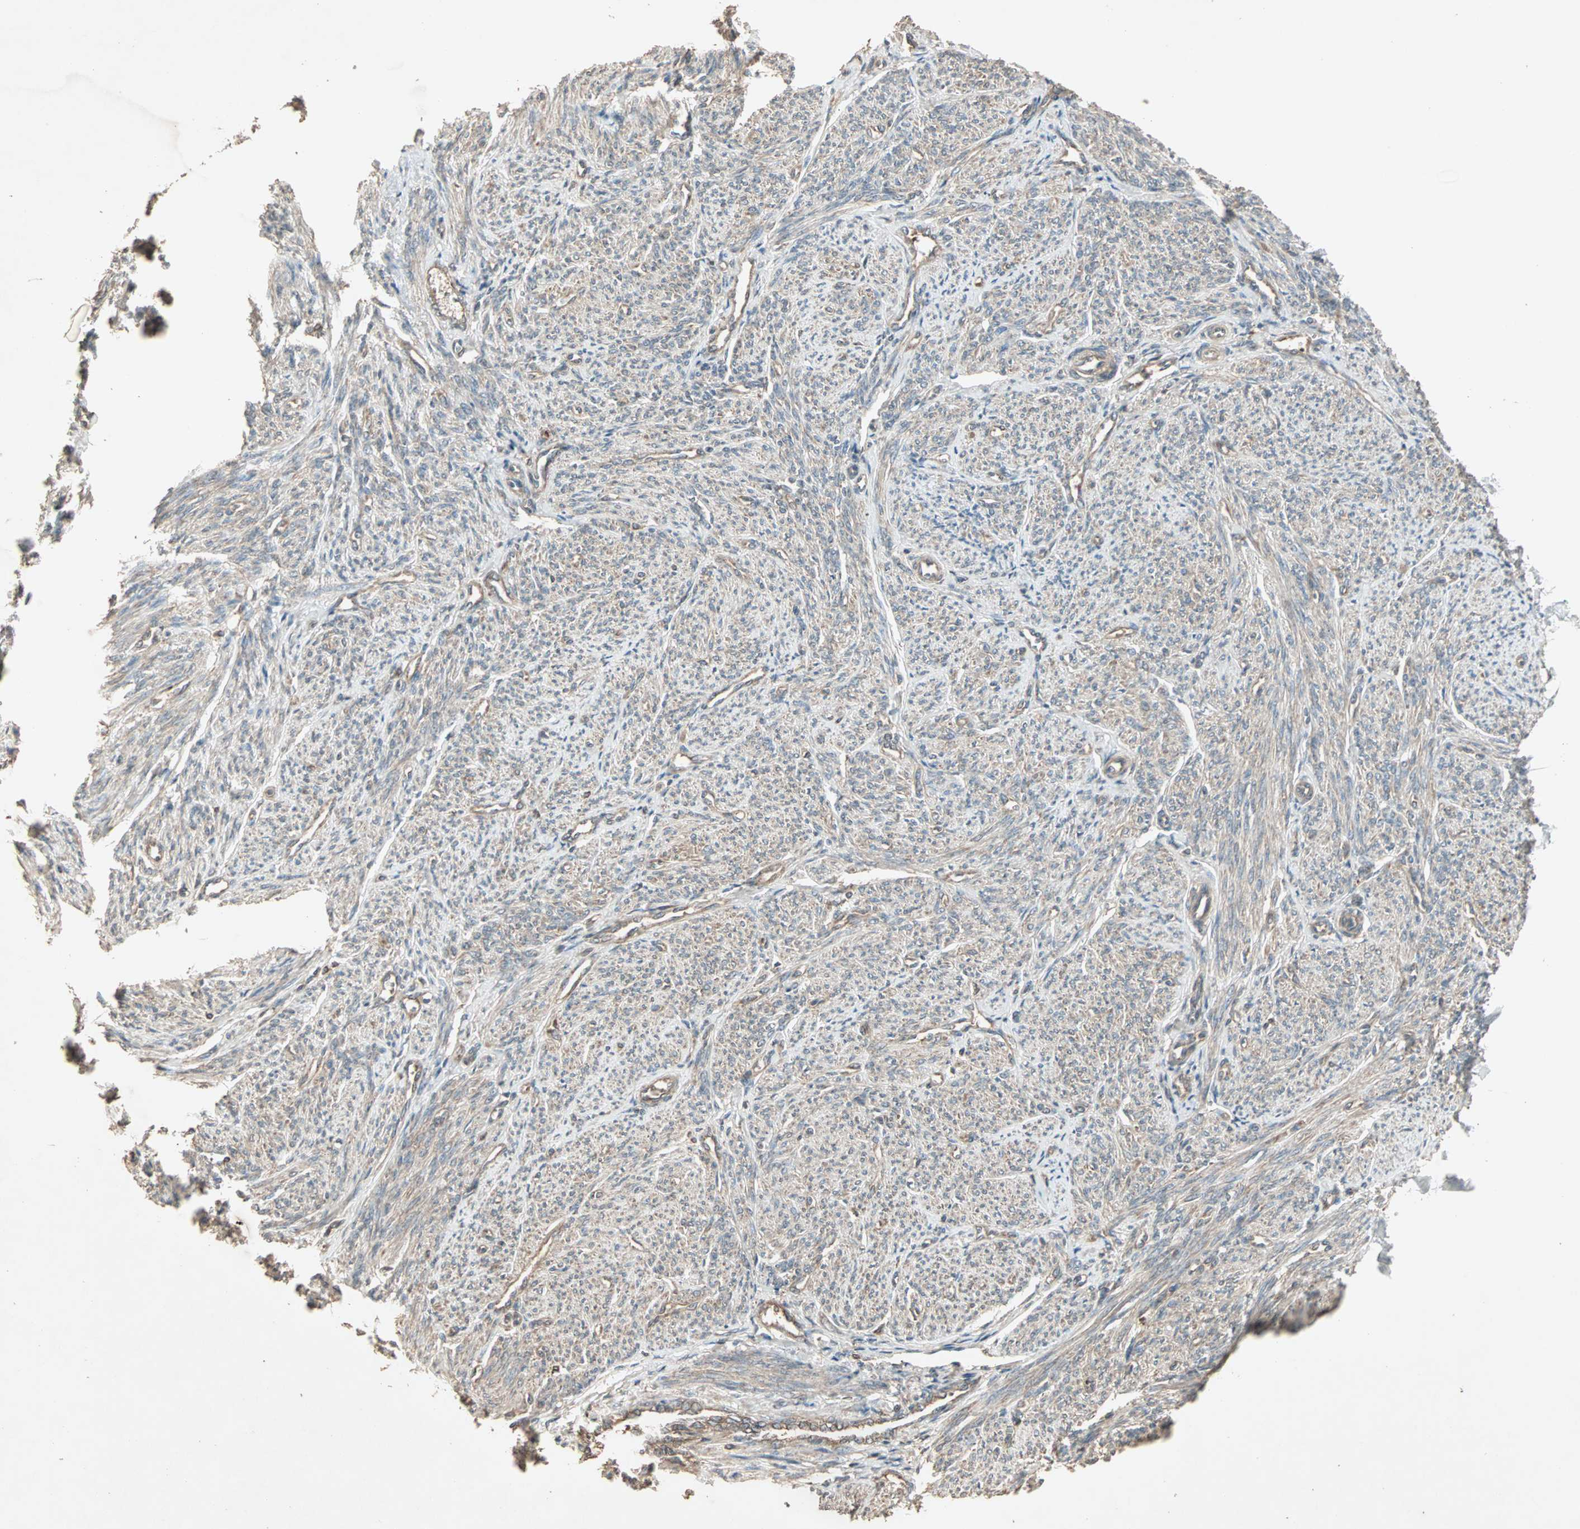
{"staining": {"intensity": "moderate", "quantity": ">75%", "location": "cytoplasmic/membranous"}, "tissue": "smooth muscle", "cell_type": "Smooth muscle cells", "image_type": "normal", "snomed": [{"axis": "morphology", "description": "Normal tissue, NOS"}, {"axis": "topography", "description": "Smooth muscle"}], "caption": "Immunohistochemistry (IHC) (DAB) staining of normal smooth muscle reveals moderate cytoplasmic/membranous protein staining in approximately >75% of smooth muscle cells.", "gene": "UBAC1", "patient": {"sex": "female", "age": 65}}